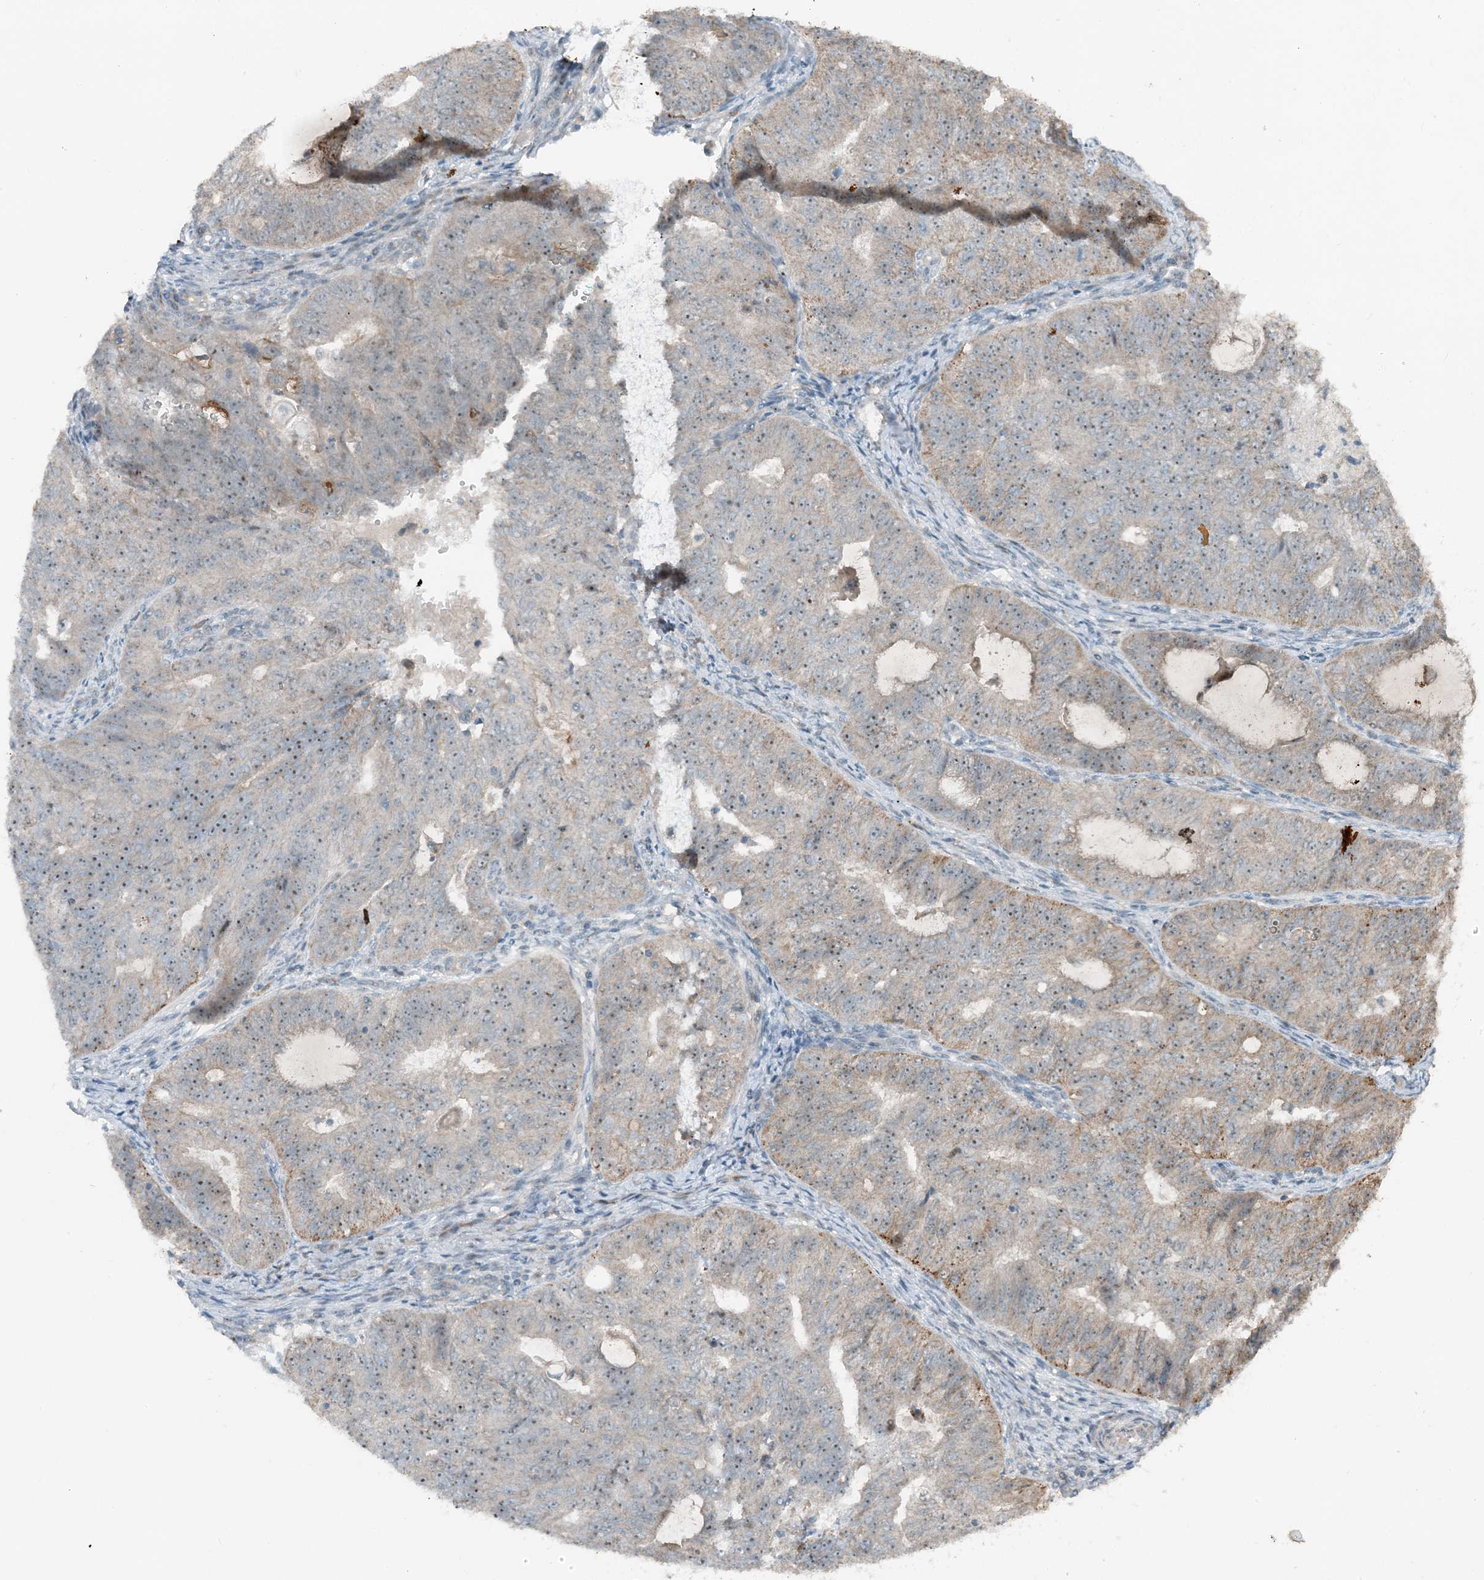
{"staining": {"intensity": "weak", "quantity": "25%-75%", "location": "cytoplasmic/membranous,nuclear"}, "tissue": "endometrial cancer", "cell_type": "Tumor cells", "image_type": "cancer", "snomed": [{"axis": "morphology", "description": "Adenocarcinoma, NOS"}, {"axis": "topography", "description": "Endometrium"}], "caption": "Protein analysis of endometrial adenocarcinoma tissue demonstrates weak cytoplasmic/membranous and nuclear staining in about 25%-75% of tumor cells. Using DAB (3,3'-diaminobenzidine) (brown) and hematoxylin (blue) stains, captured at high magnification using brightfield microscopy.", "gene": "MITD1", "patient": {"sex": "female", "age": 32}}